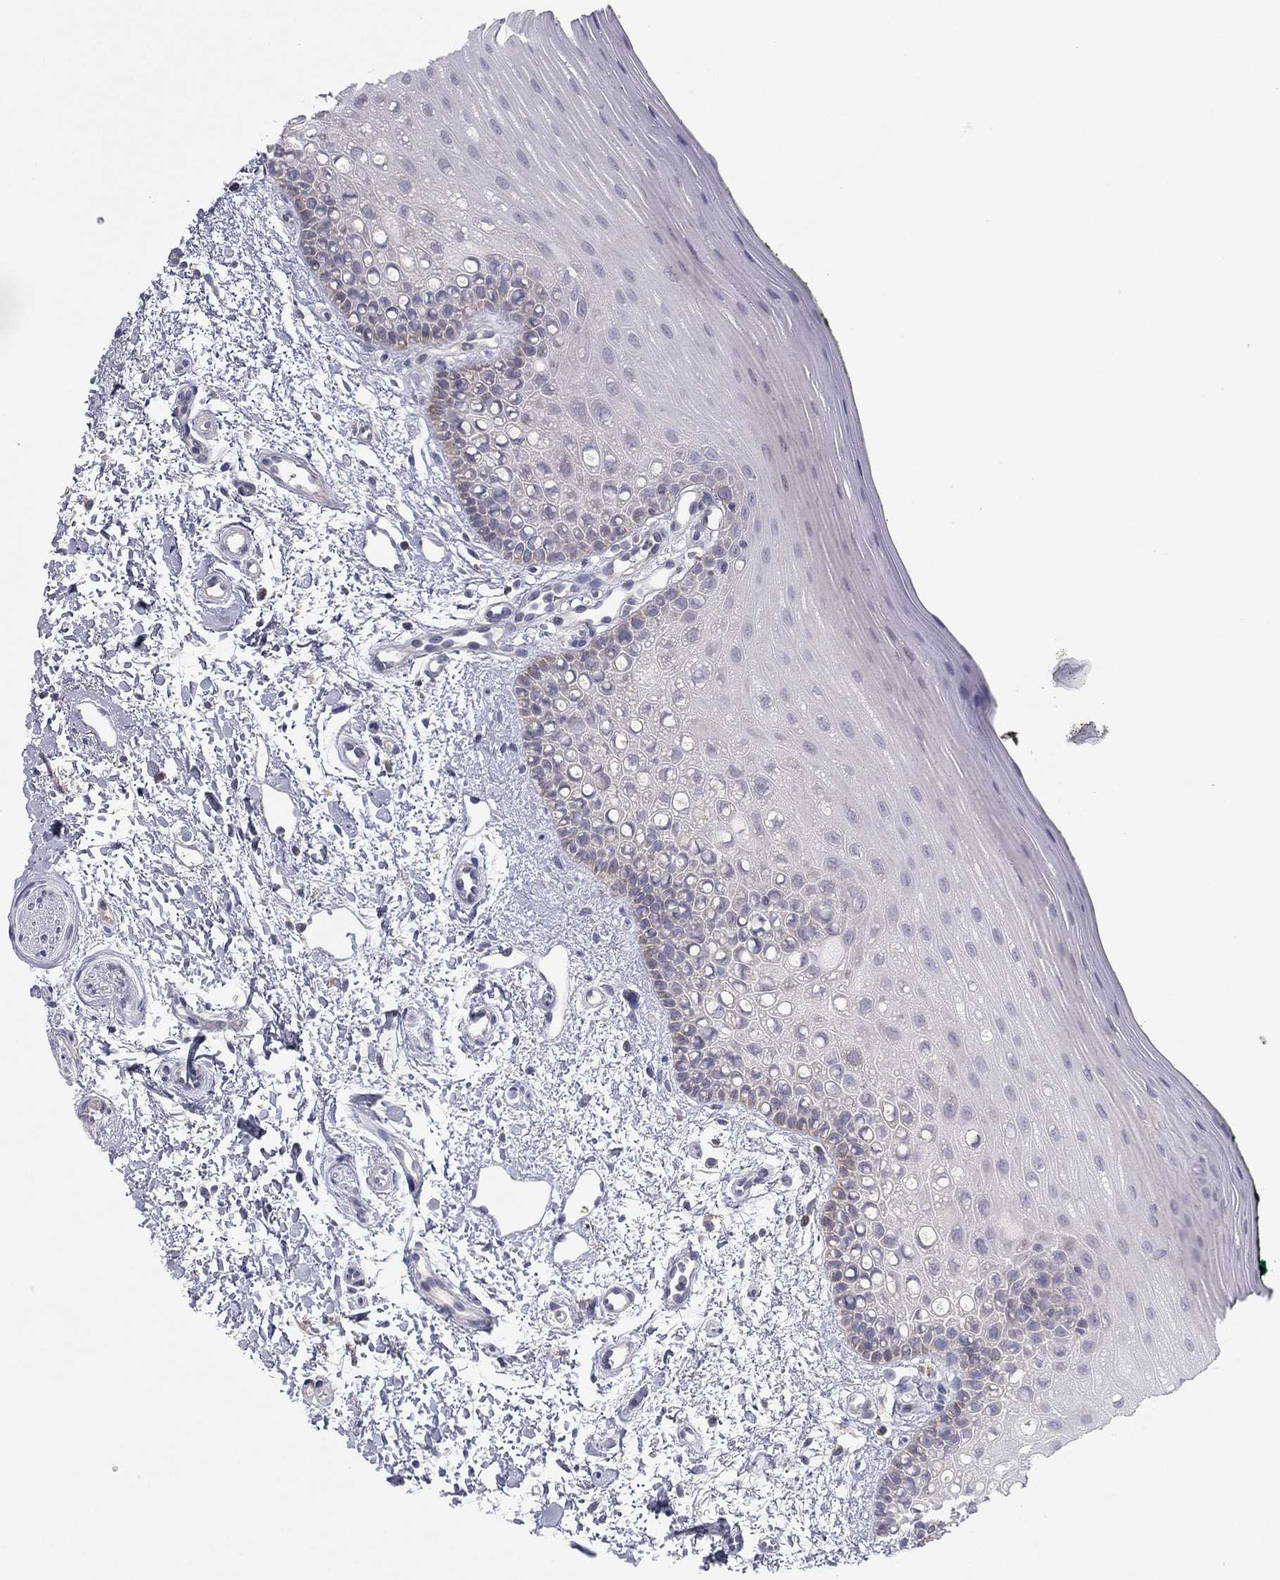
{"staining": {"intensity": "negative", "quantity": "none", "location": "none"}, "tissue": "oral mucosa", "cell_type": "Squamous epithelial cells", "image_type": "normal", "snomed": [{"axis": "morphology", "description": "Normal tissue, NOS"}, {"axis": "topography", "description": "Oral tissue"}], "caption": "Squamous epithelial cells show no significant positivity in normal oral mucosa. (Stains: DAB IHC with hematoxylin counter stain, Microscopy: brightfield microscopy at high magnification).", "gene": "SEPTIN3", "patient": {"sex": "female", "age": 78}}